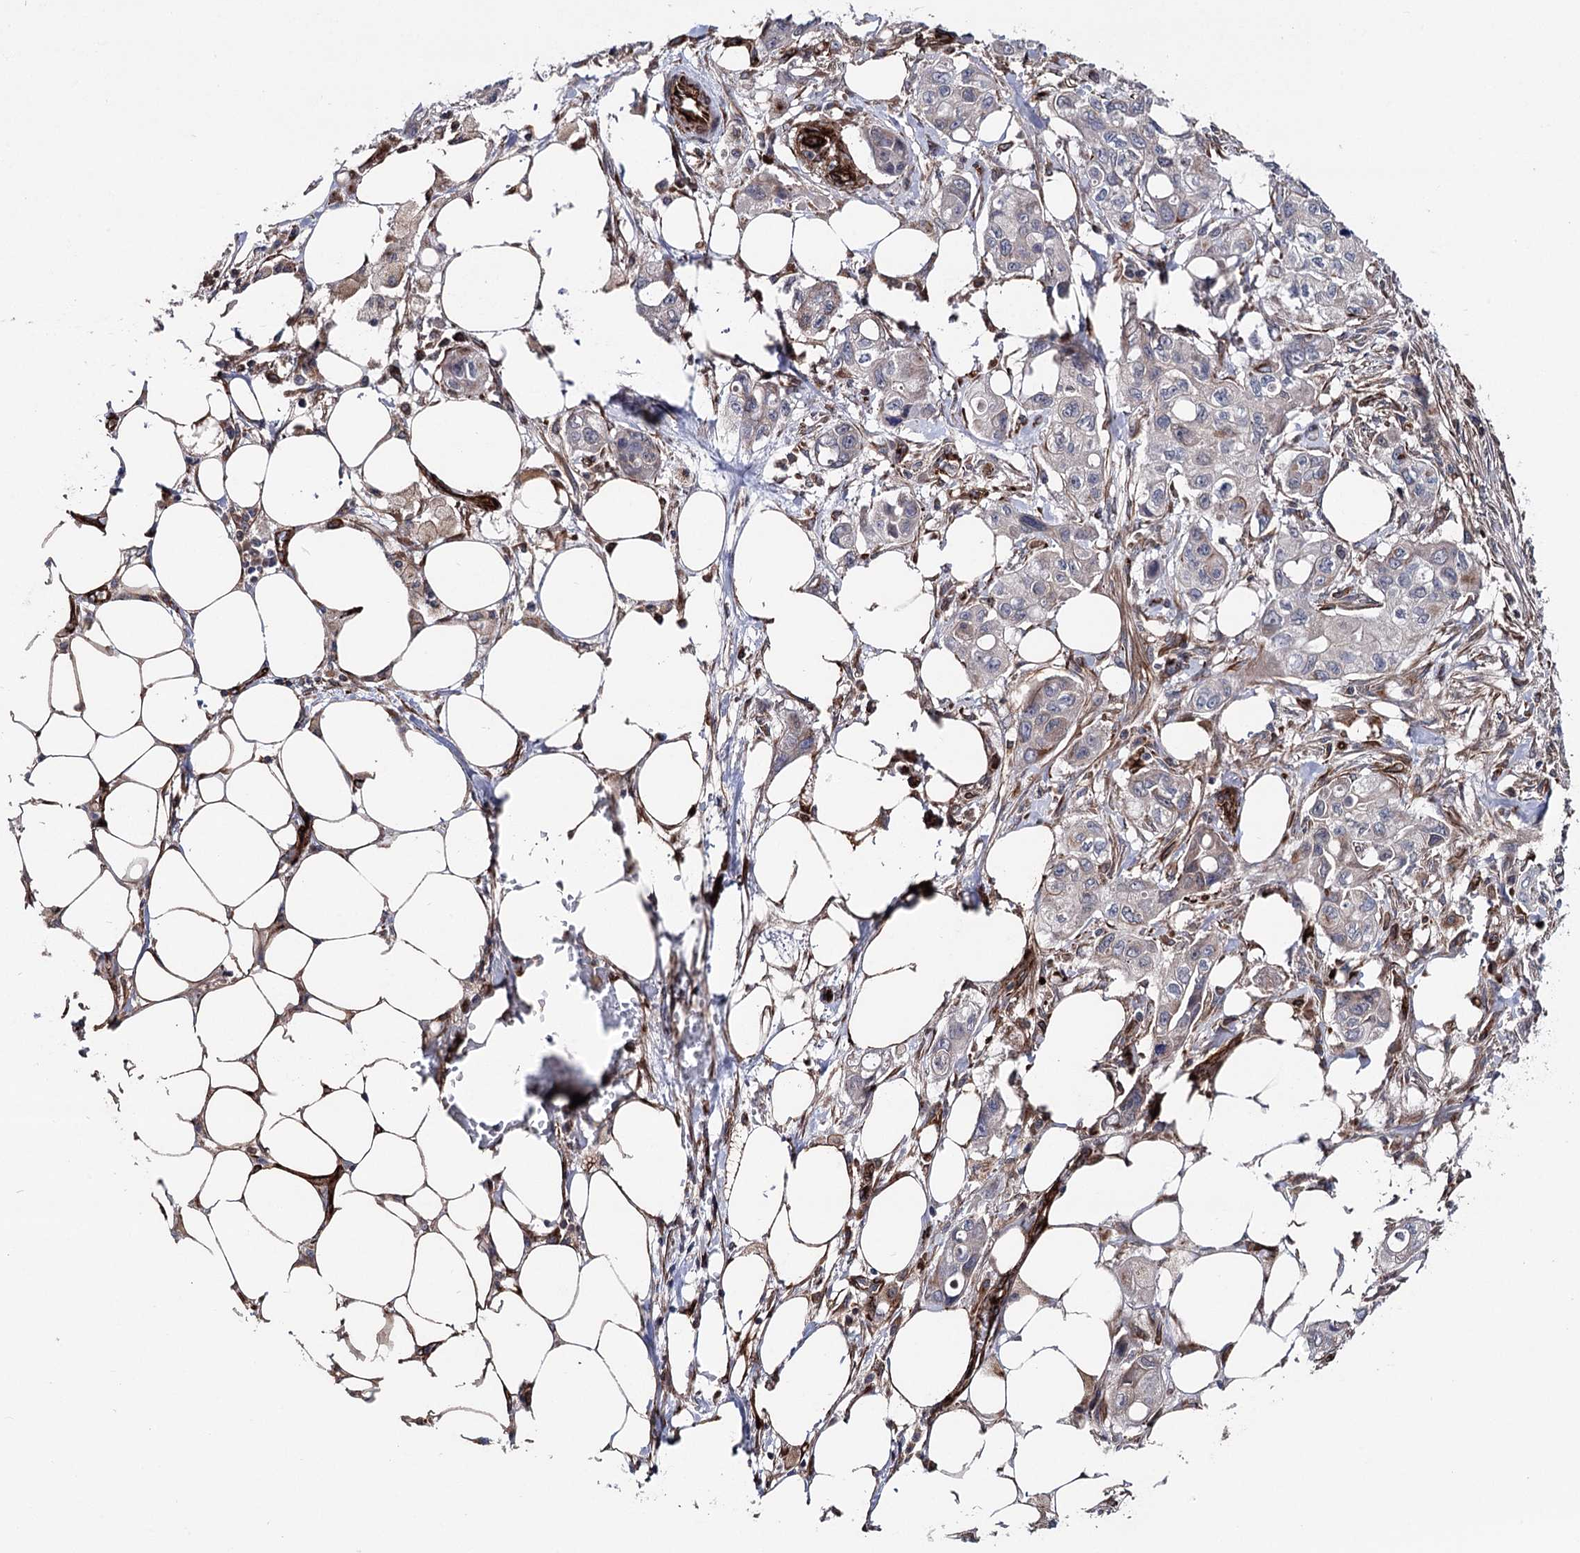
{"staining": {"intensity": "negative", "quantity": "none", "location": "none"}, "tissue": "pancreatic cancer", "cell_type": "Tumor cells", "image_type": "cancer", "snomed": [{"axis": "morphology", "description": "Adenocarcinoma, NOS"}, {"axis": "topography", "description": "Pancreas"}], "caption": "Immunohistochemistry photomicrograph of pancreatic cancer stained for a protein (brown), which demonstrates no staining in tumor cells. (DAB immunohistochemistry visualized using brightfield microscopy, high magnification).", "gene": "MIB1", "patient": {"sex": "male", "age": 75}}